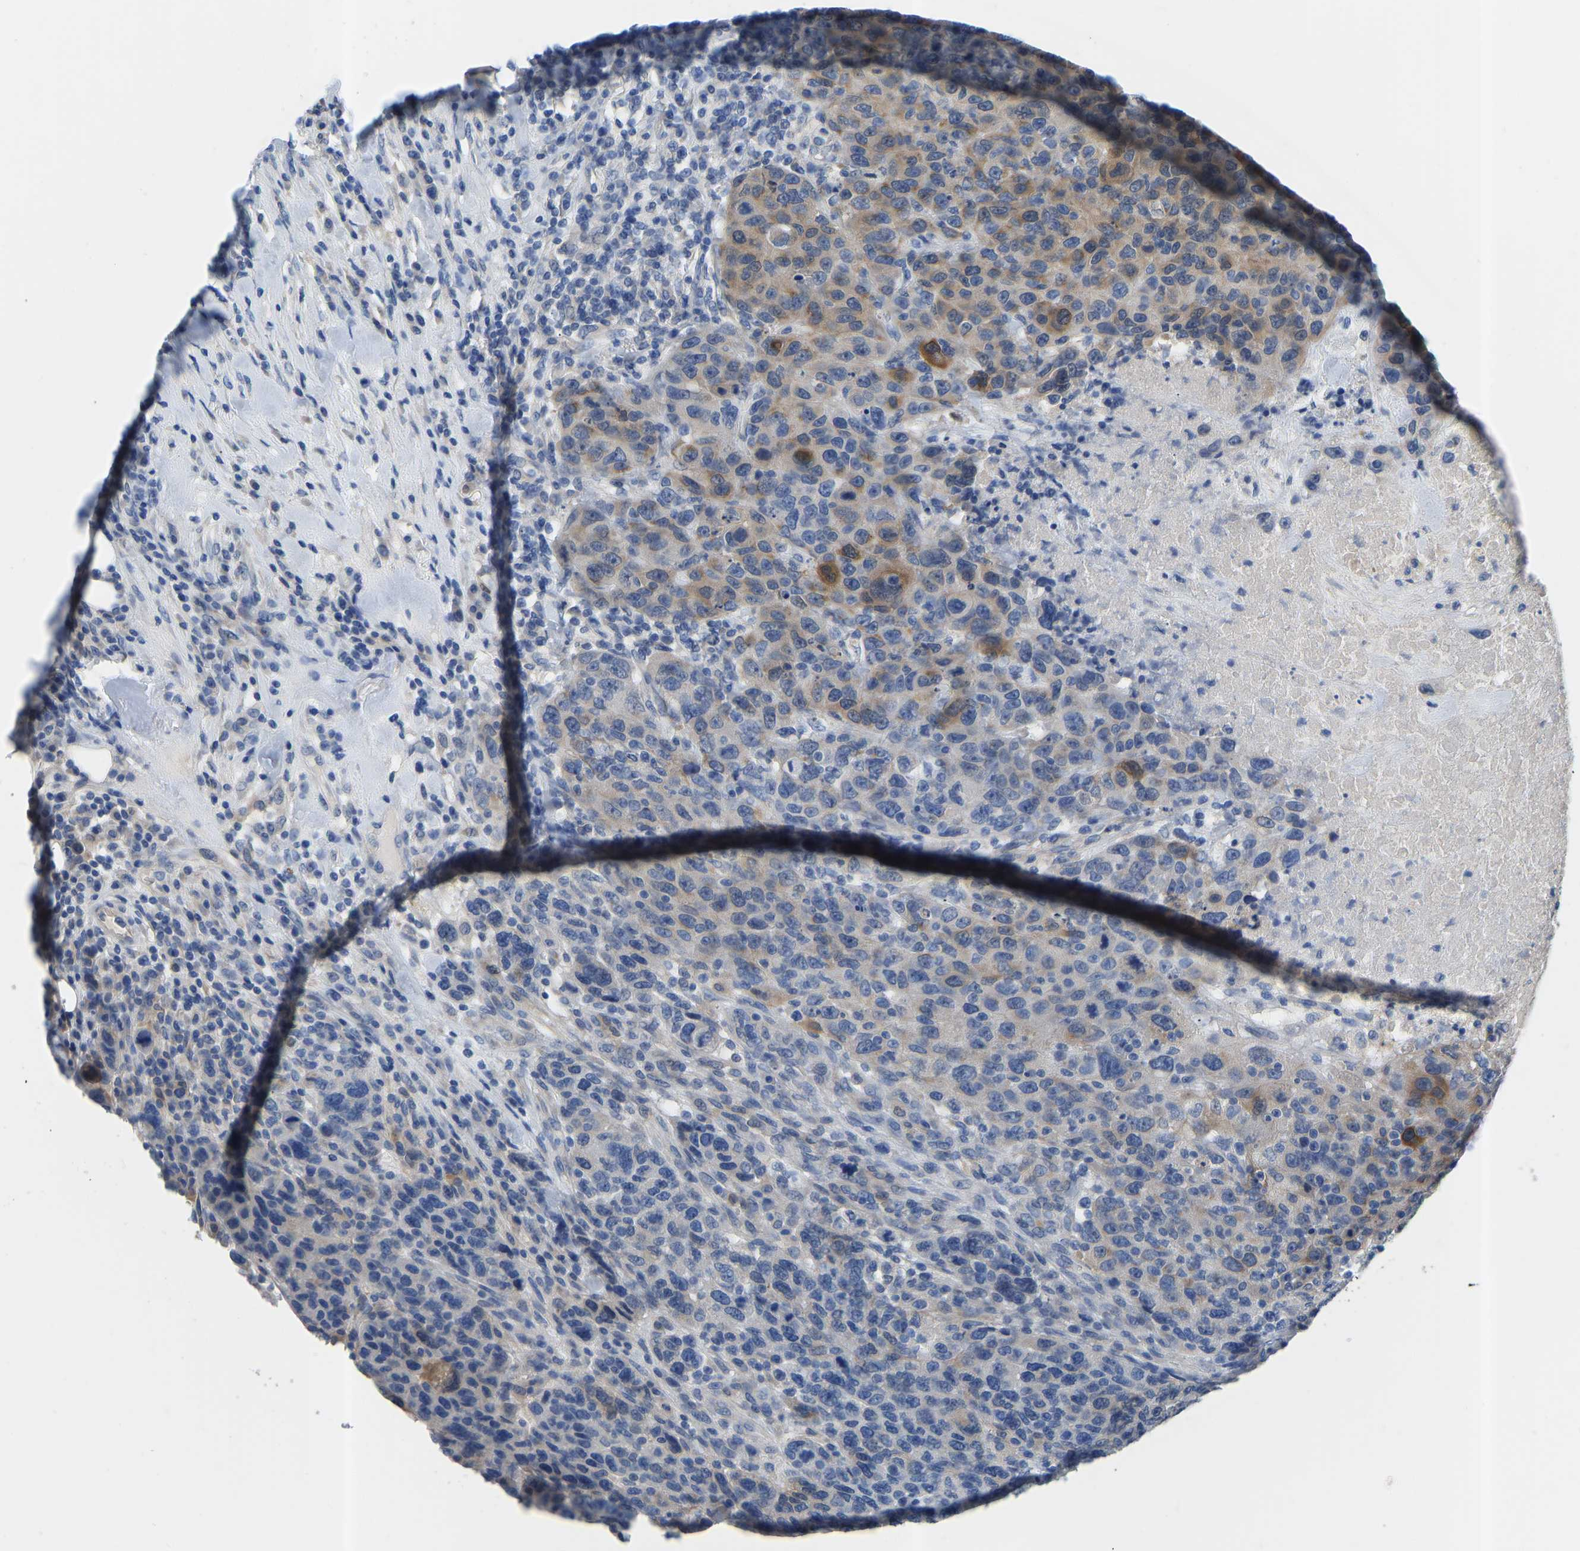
{"staining": {"intensity": "moderate", "quantity": "<25%", "location": "cytoplasmic/membranous"}, "tissue": "breast cancer", "cell_type": "Tumor cells", "image_type": "cancer", "snomed": [{"axis": "morphology", "description": "Duct carcinoma"}, {"axis": "topography", "description": "Breast"}], "caption": "High-power microscopy captured an IHC histopathology image of breast infiltrating ductal carcinoma, revealing moderate cytoplasmic/membranous positivity in approximately <25% of tumor cells. (DAB (3,3'-diaminobenzidine) = brown stain, brightfield microscopy at high magnification).", "gene": "RBP1", "patient": {"sex": "female", "age": 37}}